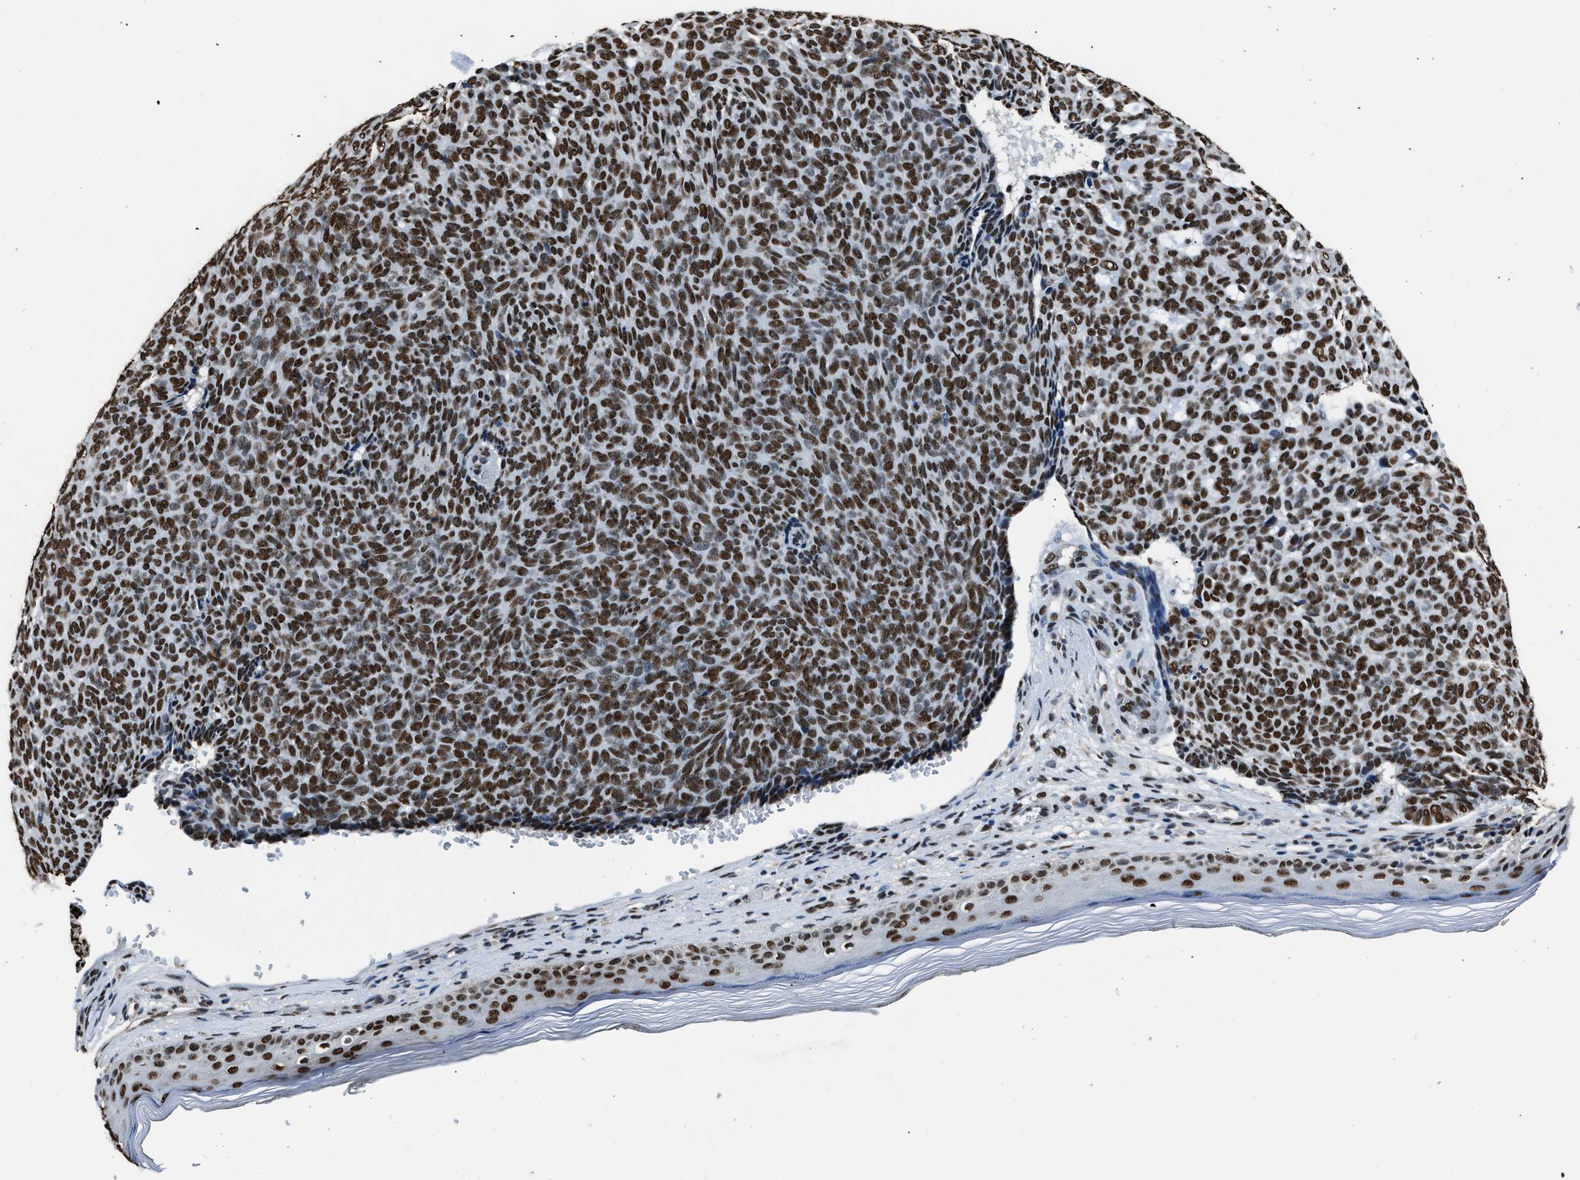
{"staining": {"intensity": "strong", "quantity": ">75%", "location": "nuclear"}, "tissue": "skin cancer", "cell_type": "Tumor cells", "image_type": "cancer", "snomed": [{"axis": "morphology", "description": "Basal cell carcinoma"}, {"axis": "topography", "description": "Skin"}], "caption": "This is an image of IHC staining of basal cell carcinoma (skin), which shows strong expression in the nuclear of tumor cells.", "gene": "SAFB", "patient": {"sex": "male", "age": 61}}